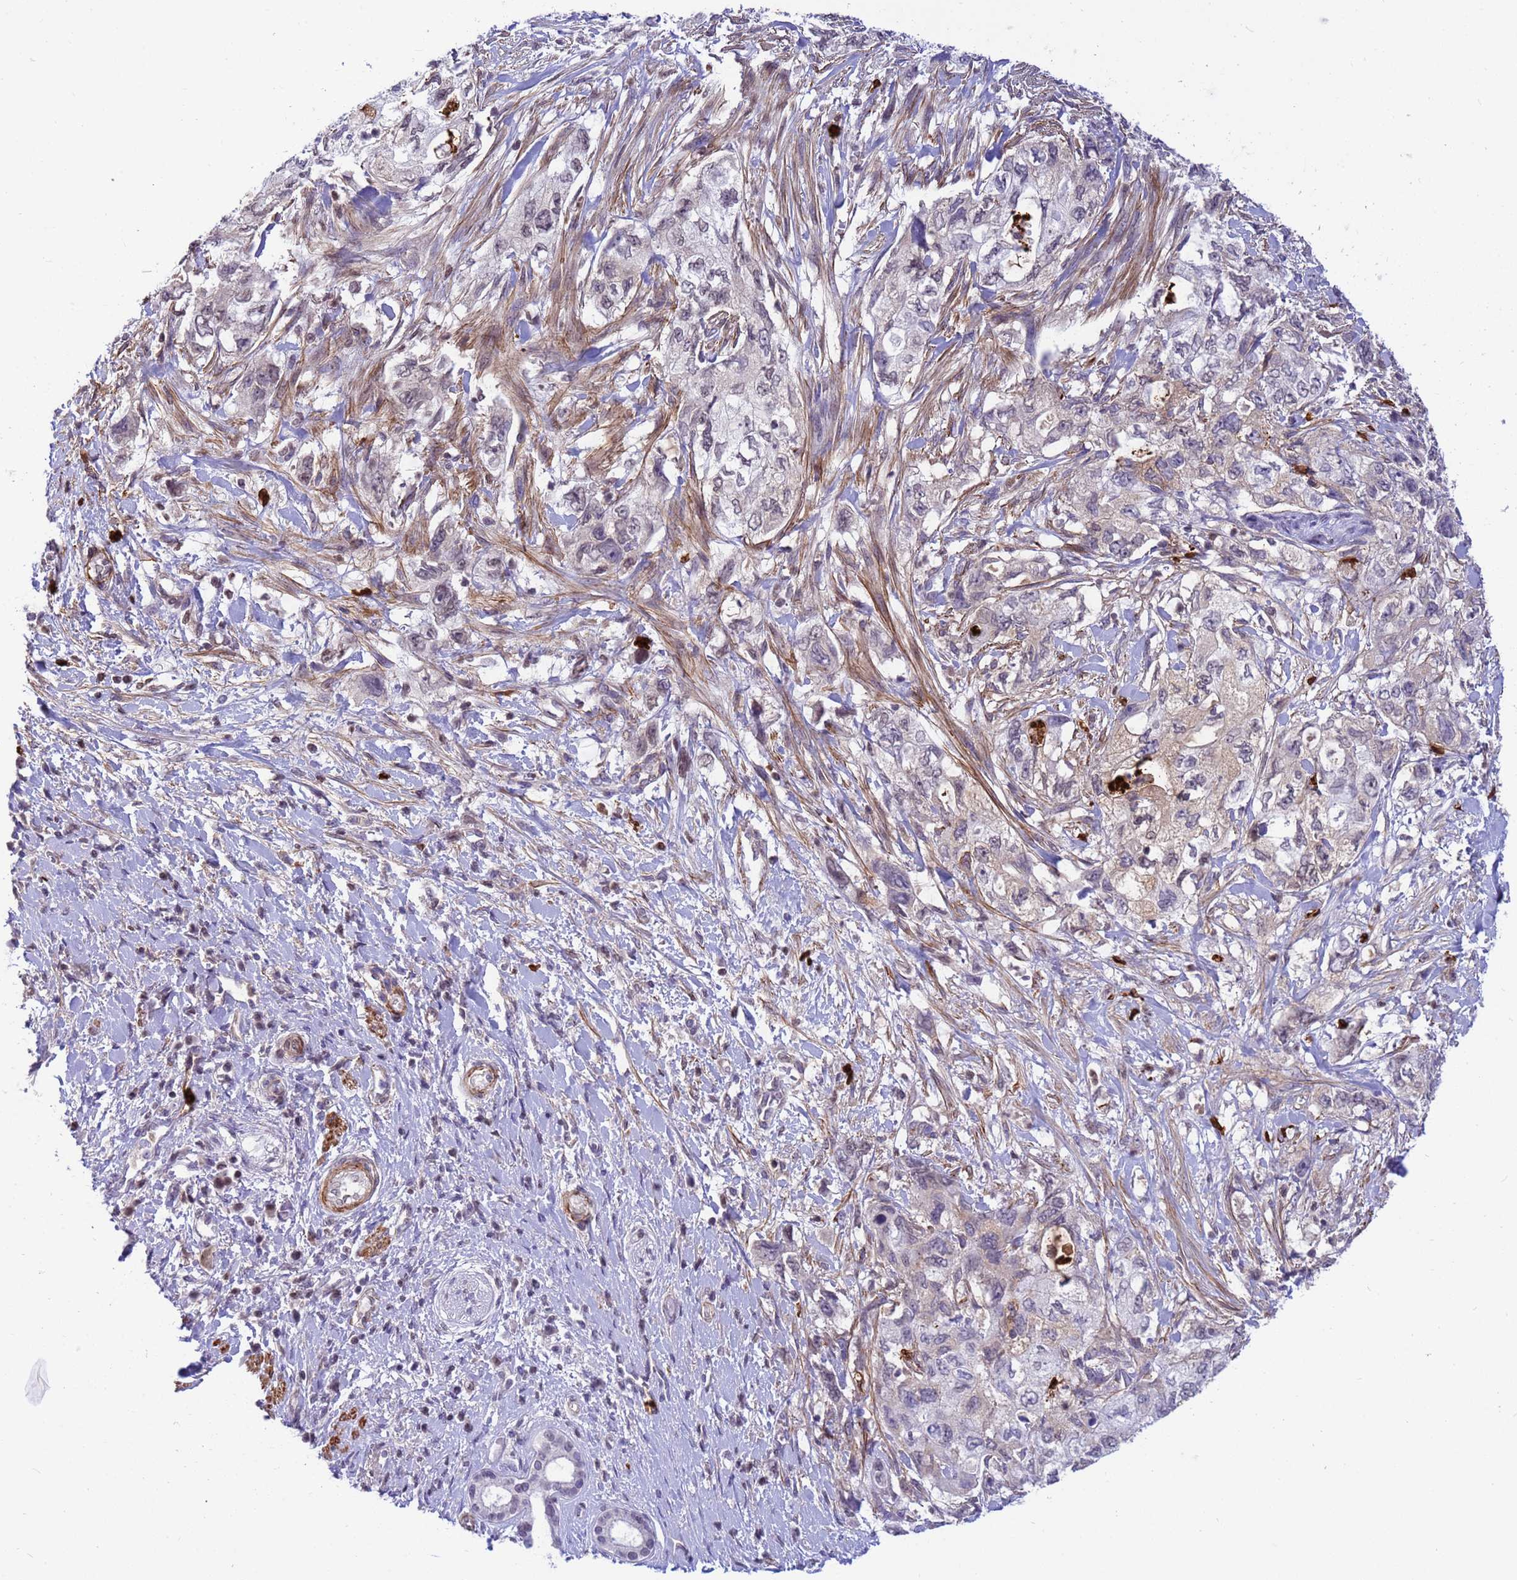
{"staining": {"intensity": "weak", "quantity": "25%-75%", "location": "cytoplasmic/membranous"}, "tissue": "pancreatic cancer", "cell_type": "Tumor cells", "image_type": "cancer", "snomed": [{"axis": "morphology", "description": "Adenocarcinoma, NOS"}, {"axis": "topography", "description": "Pancreas"}], "caption": "Brown immunohistochemical staining in human pancreatic cancer demonstrates weak cytoplasmic/membranous staining in about 25%-75% of tumor cells.", "gene": "ORM1", "patient": {"sex": "female", "age": 73}}